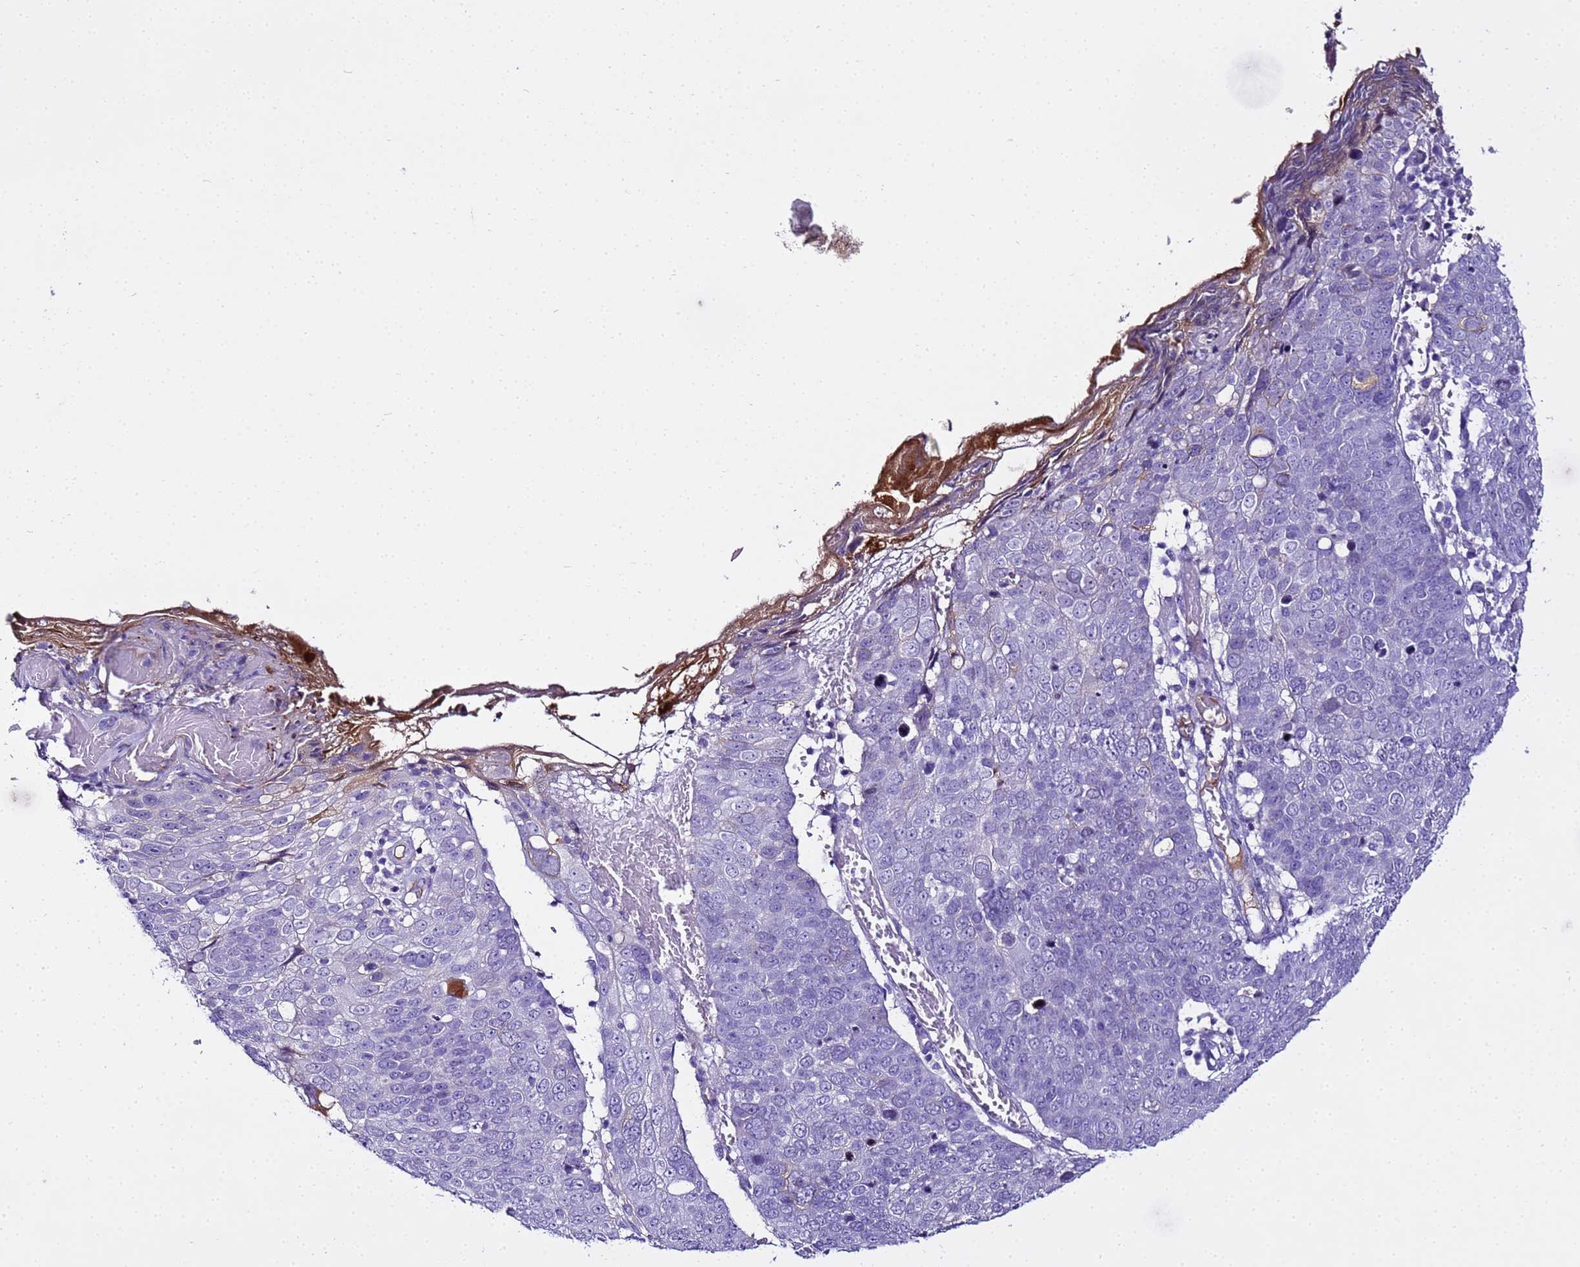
{"staining": {"intensity": "negative", "quantity": "none", "location": "none"}, "tissue": "skin cancer", "cell_type": "Tumor cells", "image_type": "cancer", "snomed": [{"axis": "morphology", "description": "Squamous cell carcinoma, NOS"}, {"axis": "topography", "description": "Skin"}], "caption": "Immunohistochemistry of human skin cancer reveals no staining in tumor cells.", "gene": "CFHR2", "patient": {"sex": "male", "age": 71}}